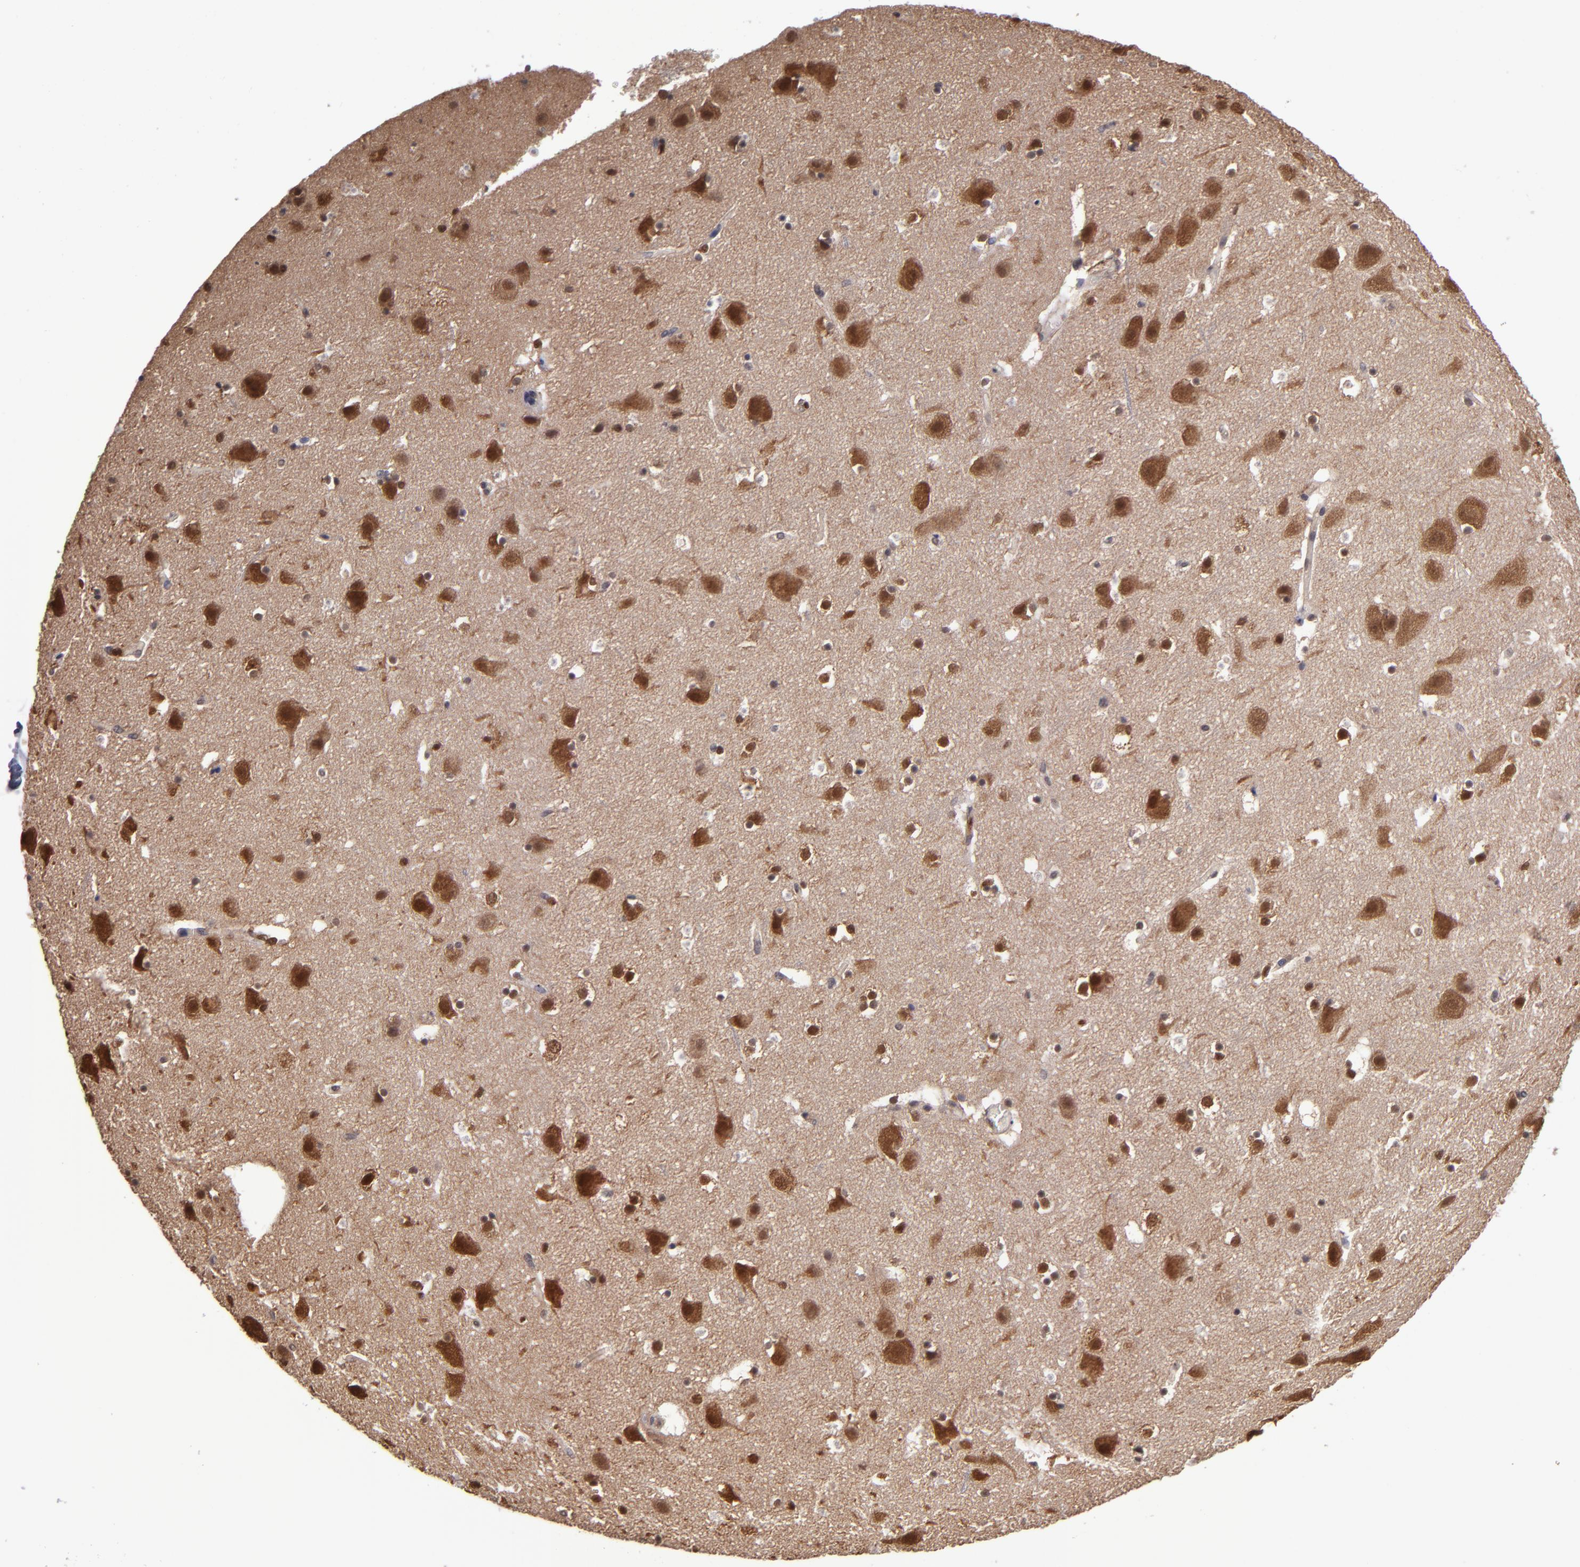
{"staining": {"intensity": "negative", "quantity": "none", "location": "none"}, "tissue": "cerebral cortex", "cell_type": "Endothelial cells", "image_type": "normal", "snomed": [{"axis": "morphology", "description": "Normal tissue, NOS"}, {"axis": "topography", "description": "Cerebral cortex"}], "caption": "Histopathology image shows no significant protein staining in endothelial cells of normal cerebral cortex.", "gene": "GRB2", "patient": {"sex": "male", "age": 45}}